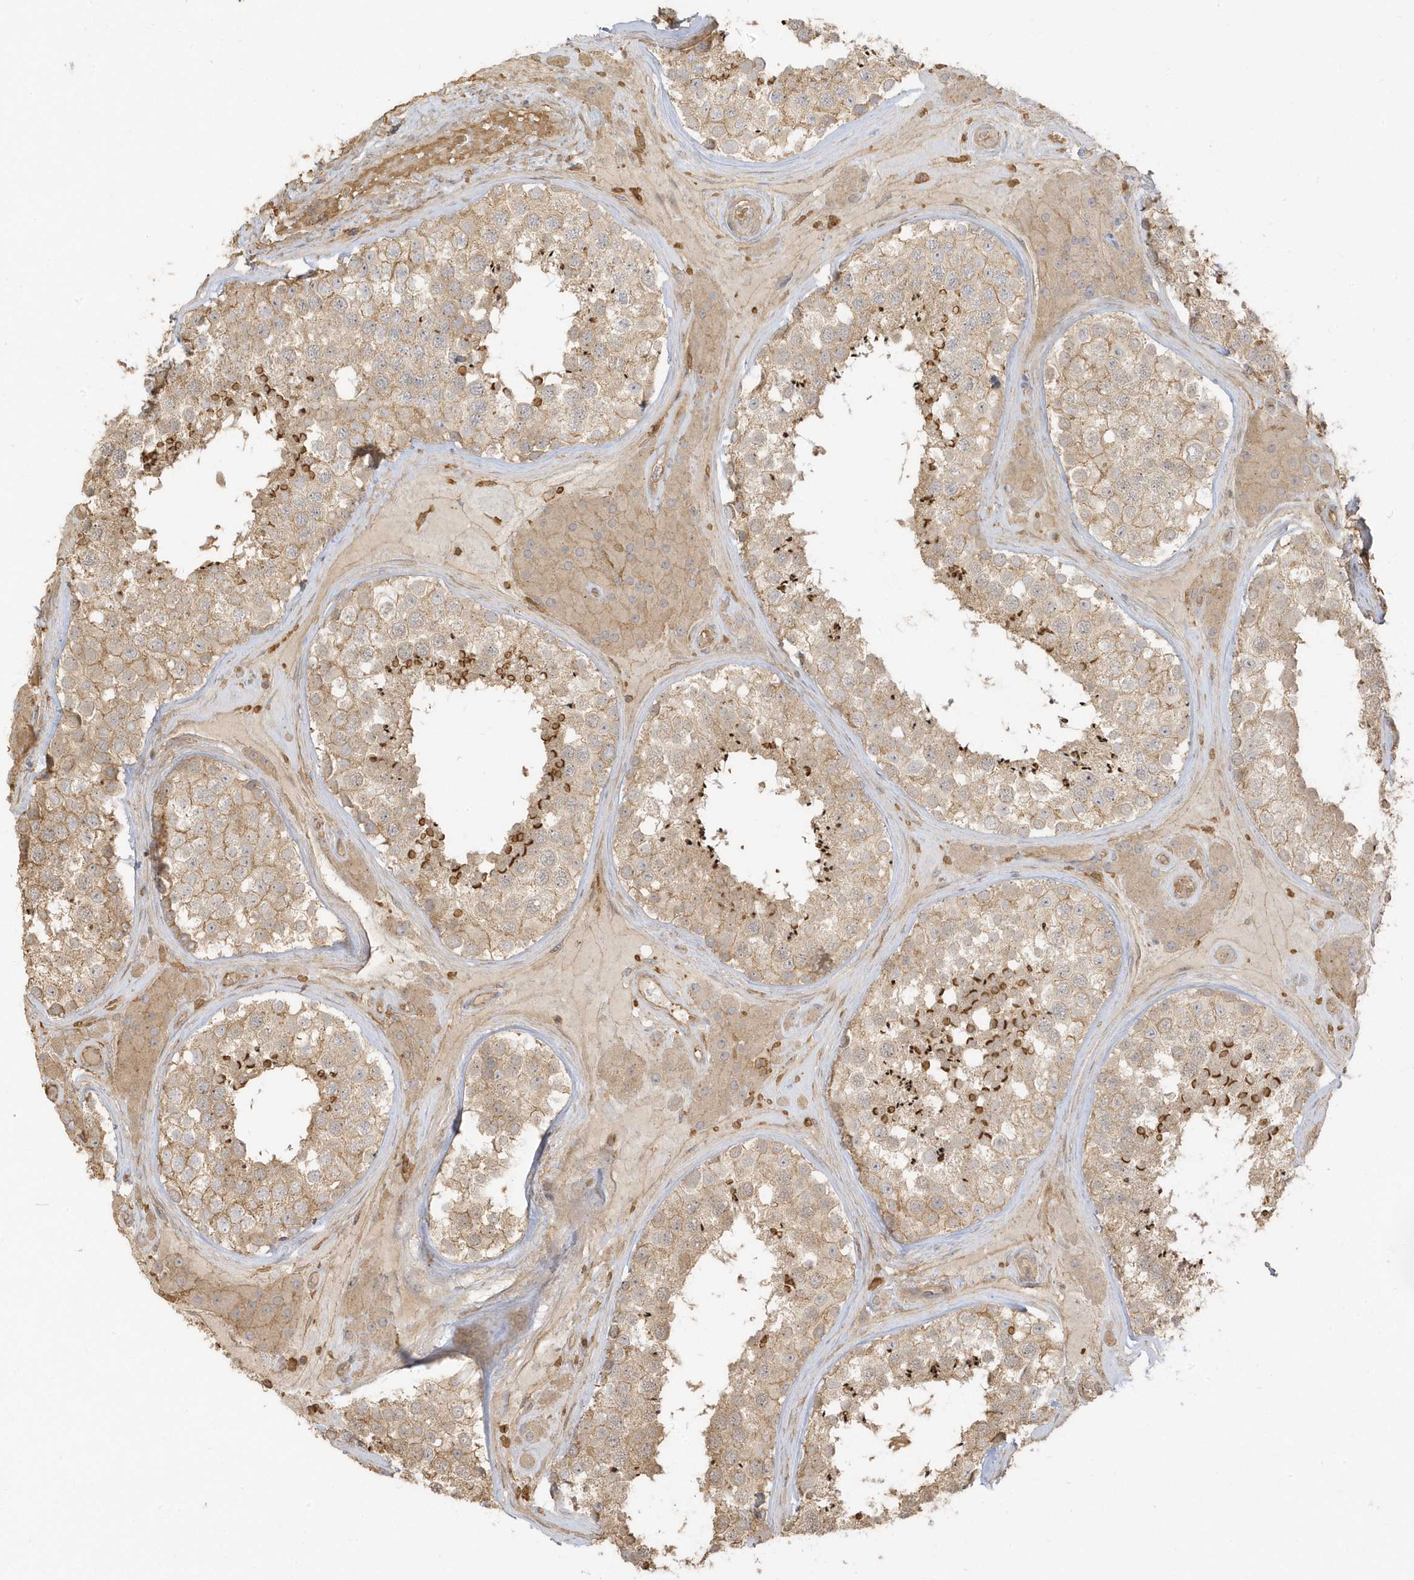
{"staining": {"intensity": "moderate", "quantity": ">75%", "location": "cytoplasmic/membranous"}, "tissue": "testis", "cell_type": "Cells in seminiferous ducts", "image_type": "normal", "snomed": [{"axis": "morphology", "description": "Normal tissue, NOS"}, {"axis": "topography", "description": "Testis"}], "caption": "Immunohistochemistry (IHC) staining of benign testis, which displays medium levels of moderate cytoplasmic/membranous expression in about >75% of cells in seminiferous ducts indicating moderate cytoplasmic/membranous protein staining. The staining was performed using DAB (brown) for protein detection and nuclei were counterstained in hematoxylin (blue).", "gene": "ZBTB8A", "patient": {"sex": "male", "age": 46}}